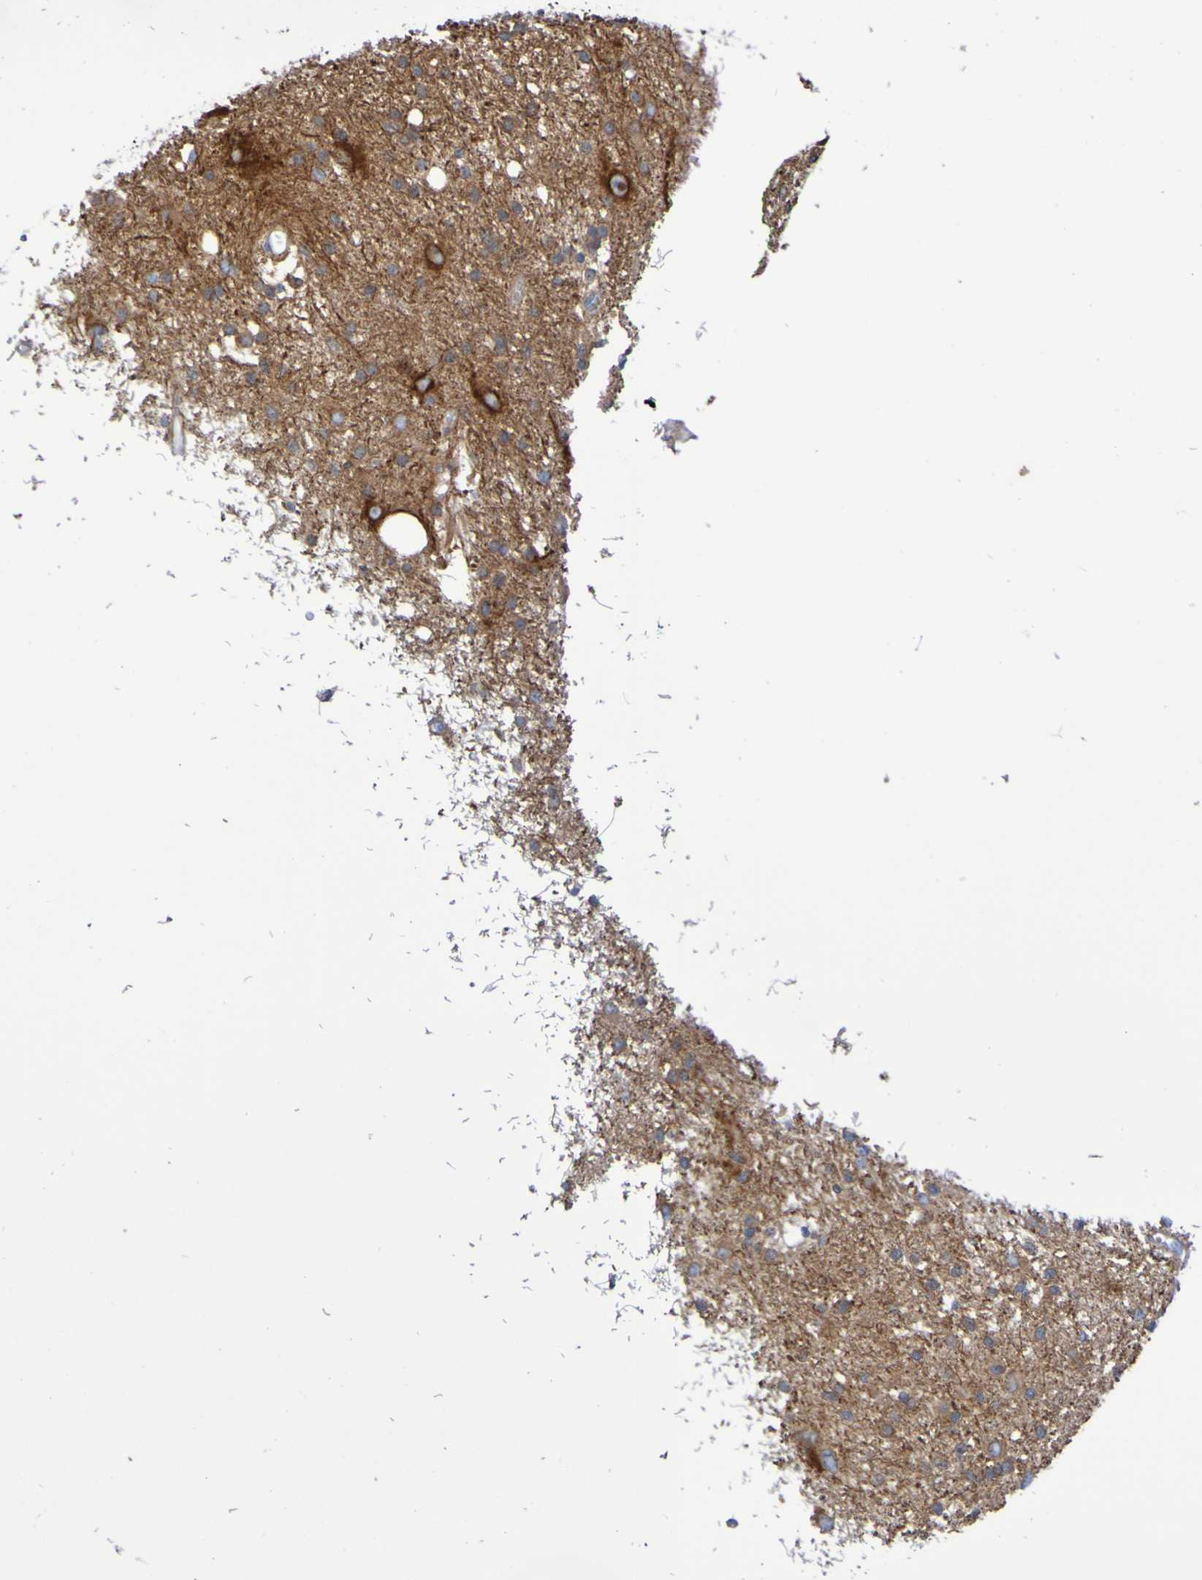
{"staining": {"intensity": "strong", "quantity": "<25%", "location": "cytoplasmic/membranous"}, "tissue": "glioma", "cell_type": "Tumor cells", "image_type": "cancer", "snomed": [{"axis": "morphology", "description": "Glioma, malignant, High grade"}, {"axis": "topography", "description": "Brain"}], "caption": "There is medium levels of strong cytoplasmic/membranous staining in tumor cells of malignant glioma (high-grade), as demonstrated by immunohistochemical staining (brown color).", "gene": "SCRG1", "patient": {"sex": "female", "age": 59}}